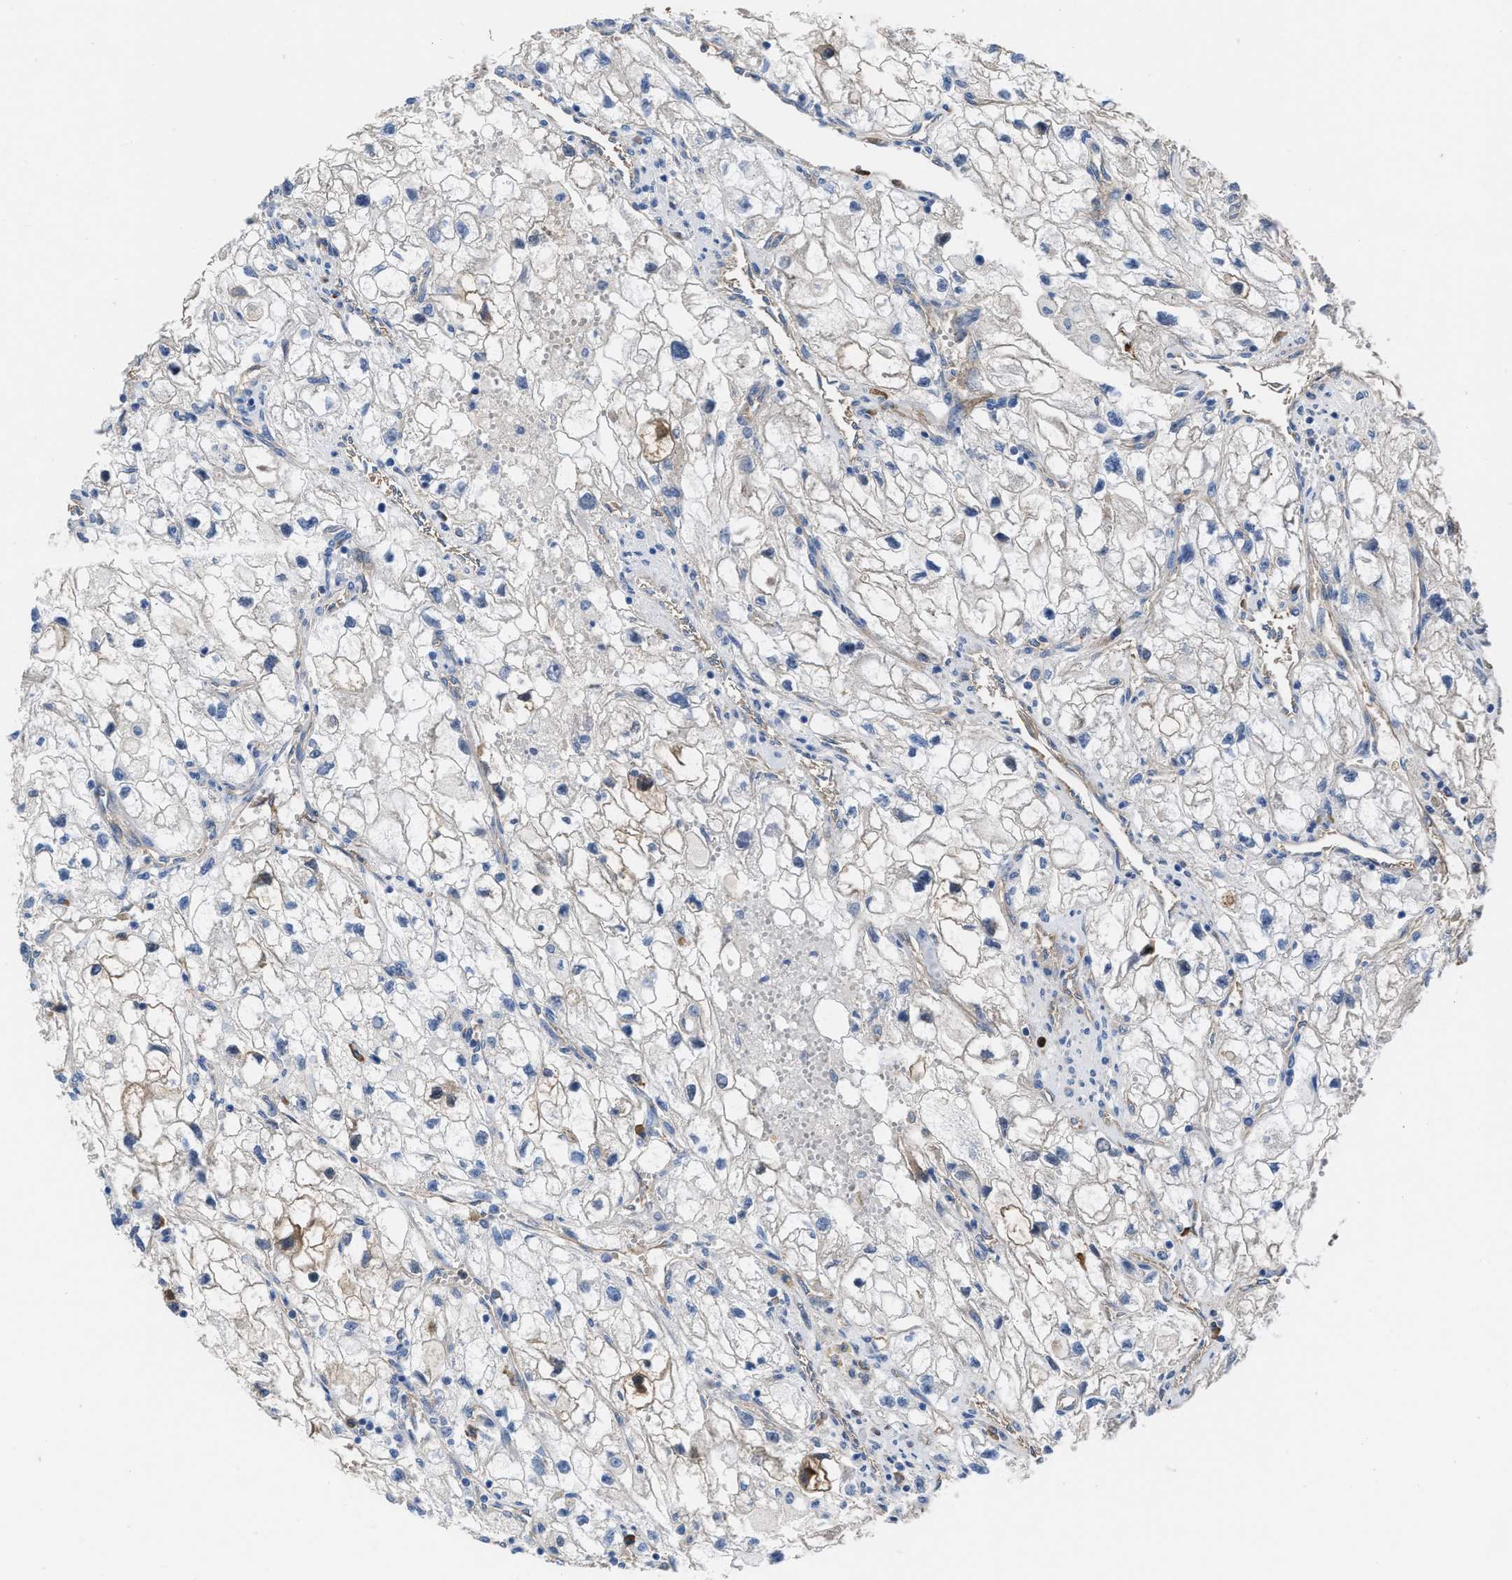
{"staining": {"intensity": "negative", "quantity": "none", "location": "none"}, "tissue": "renal cancer", "cell_type": "Tumor cells", "image_type": "cancer", "snomed": [{"axis": "morphology", "description": "Adenocarcinoma, NOS"}, {"axis": "topography", "description": "Kidney"}], "caption": "Immunohistochemistry photomicrograph of renal adenocarcinoma stained for a protein (brown), which displays no expression in tumor cells.", "gene": "TRIOBP", "patient": {"sex": "female", "age": 70}}